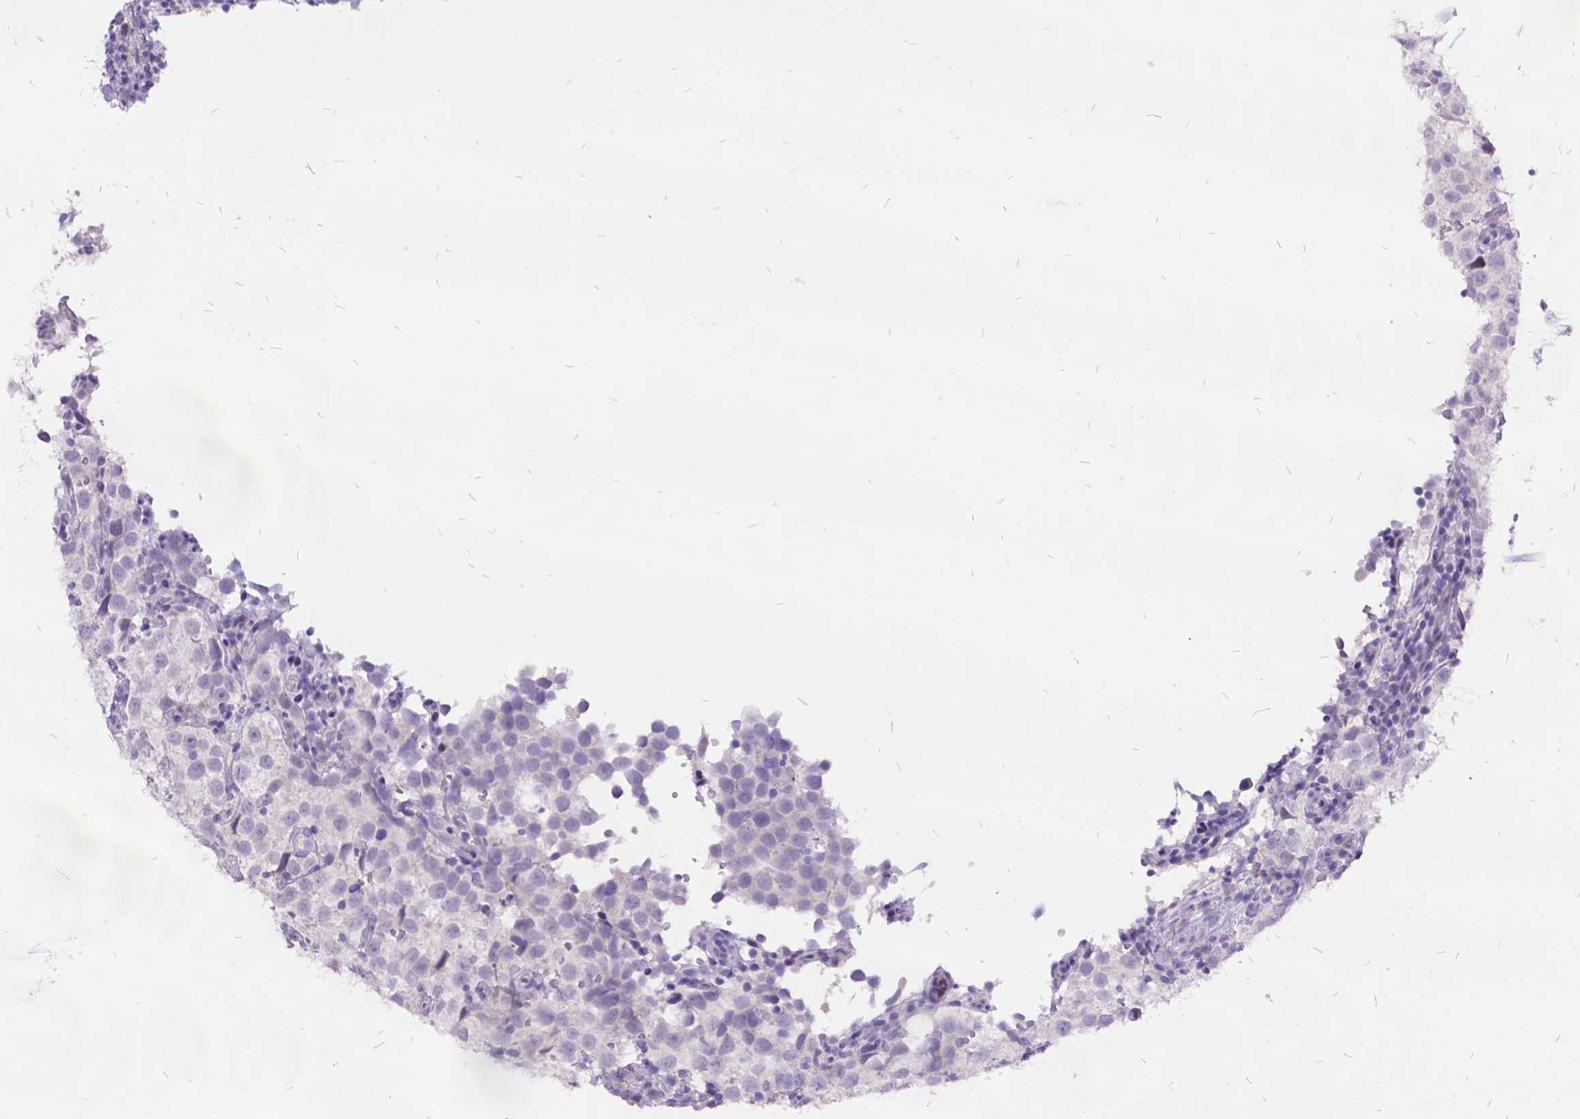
{"staining": {"intensity": "negative", "quantity": "none", "location": "none"}, "tissue": "testis cancer", "cell_type": "Tumor cells", "image_type": "cancer", "snomed": [{"axis": "morphology", "description": "Seminoma, NOS"}, {"axis": "topography", "description": "Testis"}], "caption": "An image of seminoma (testis) stained for a protein displays no brown staining in tumor cells.", "gene": "ITGB6", "patient": {"sex": "male", "age": 37}}